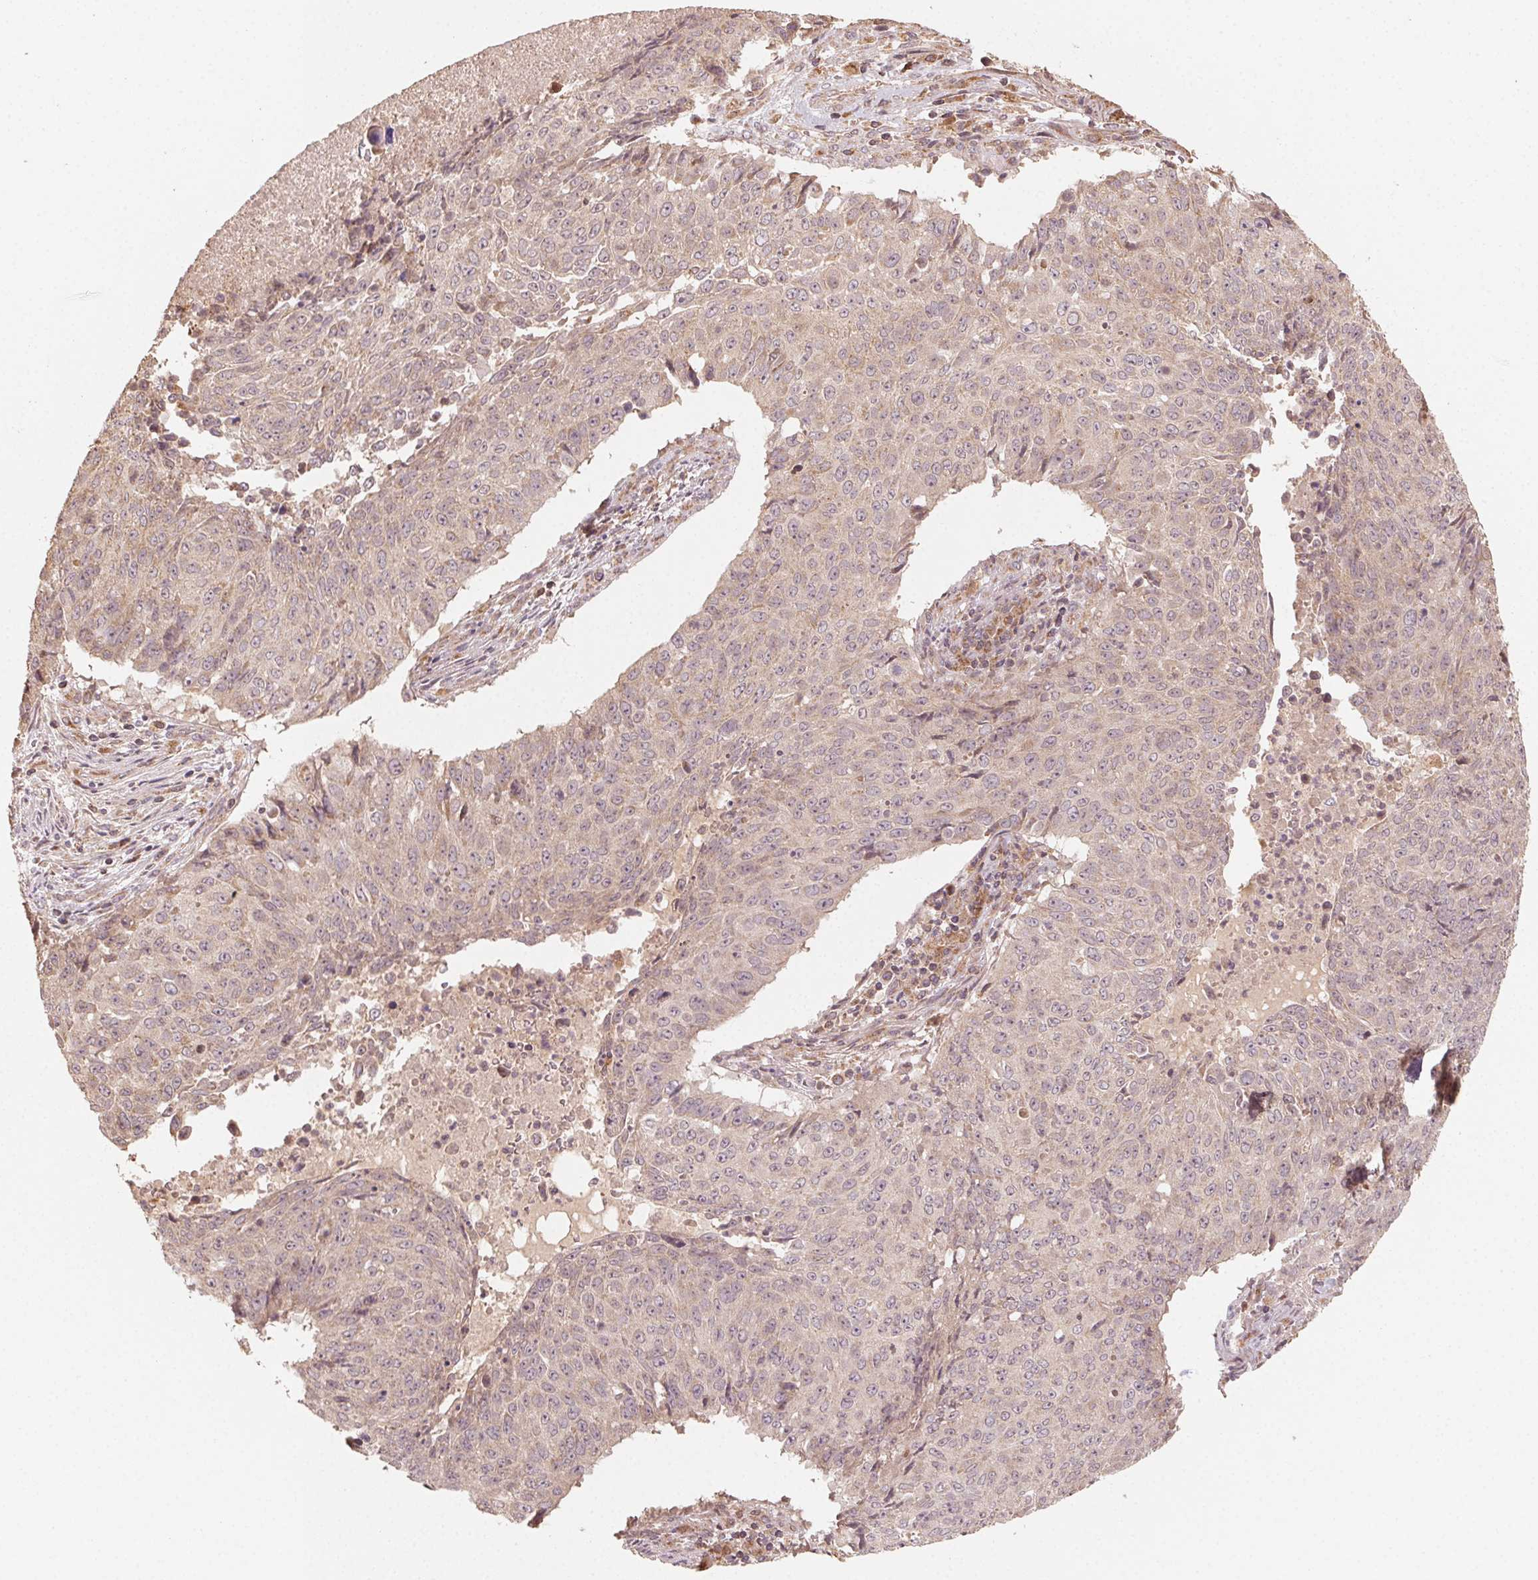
{"staining": {"intensity": "weak", "quantity": ">75%", "location": "cytoplasmic/membranous"}, "tissue": "lung cancer", "cell_type": "Tumor cells", "image_type": "cancer", "snomed": [{"axis": "morphology", "description": "Normal tissue, NOS"}, {"axis": "morphology", "description": "Squamous cell carcinoma, NOS"}, {"axis": "topography", "description": "Bronchus"}, {"axis": "topography", "description": "Lung"}], "caption": "Immunohistochemical staining of lung cancer displays low levels of weak cytoplasmic/membranous staining in approximately >75% of tumor cells. The staining is performed using DAB (3,3'-diaminobenzidine) brown chromogen to label protein expression. The nuclei are counter-stained blue using hematoxylin.", "gene": "WBP2", "patient": {"sex": "male", "age": 64}}